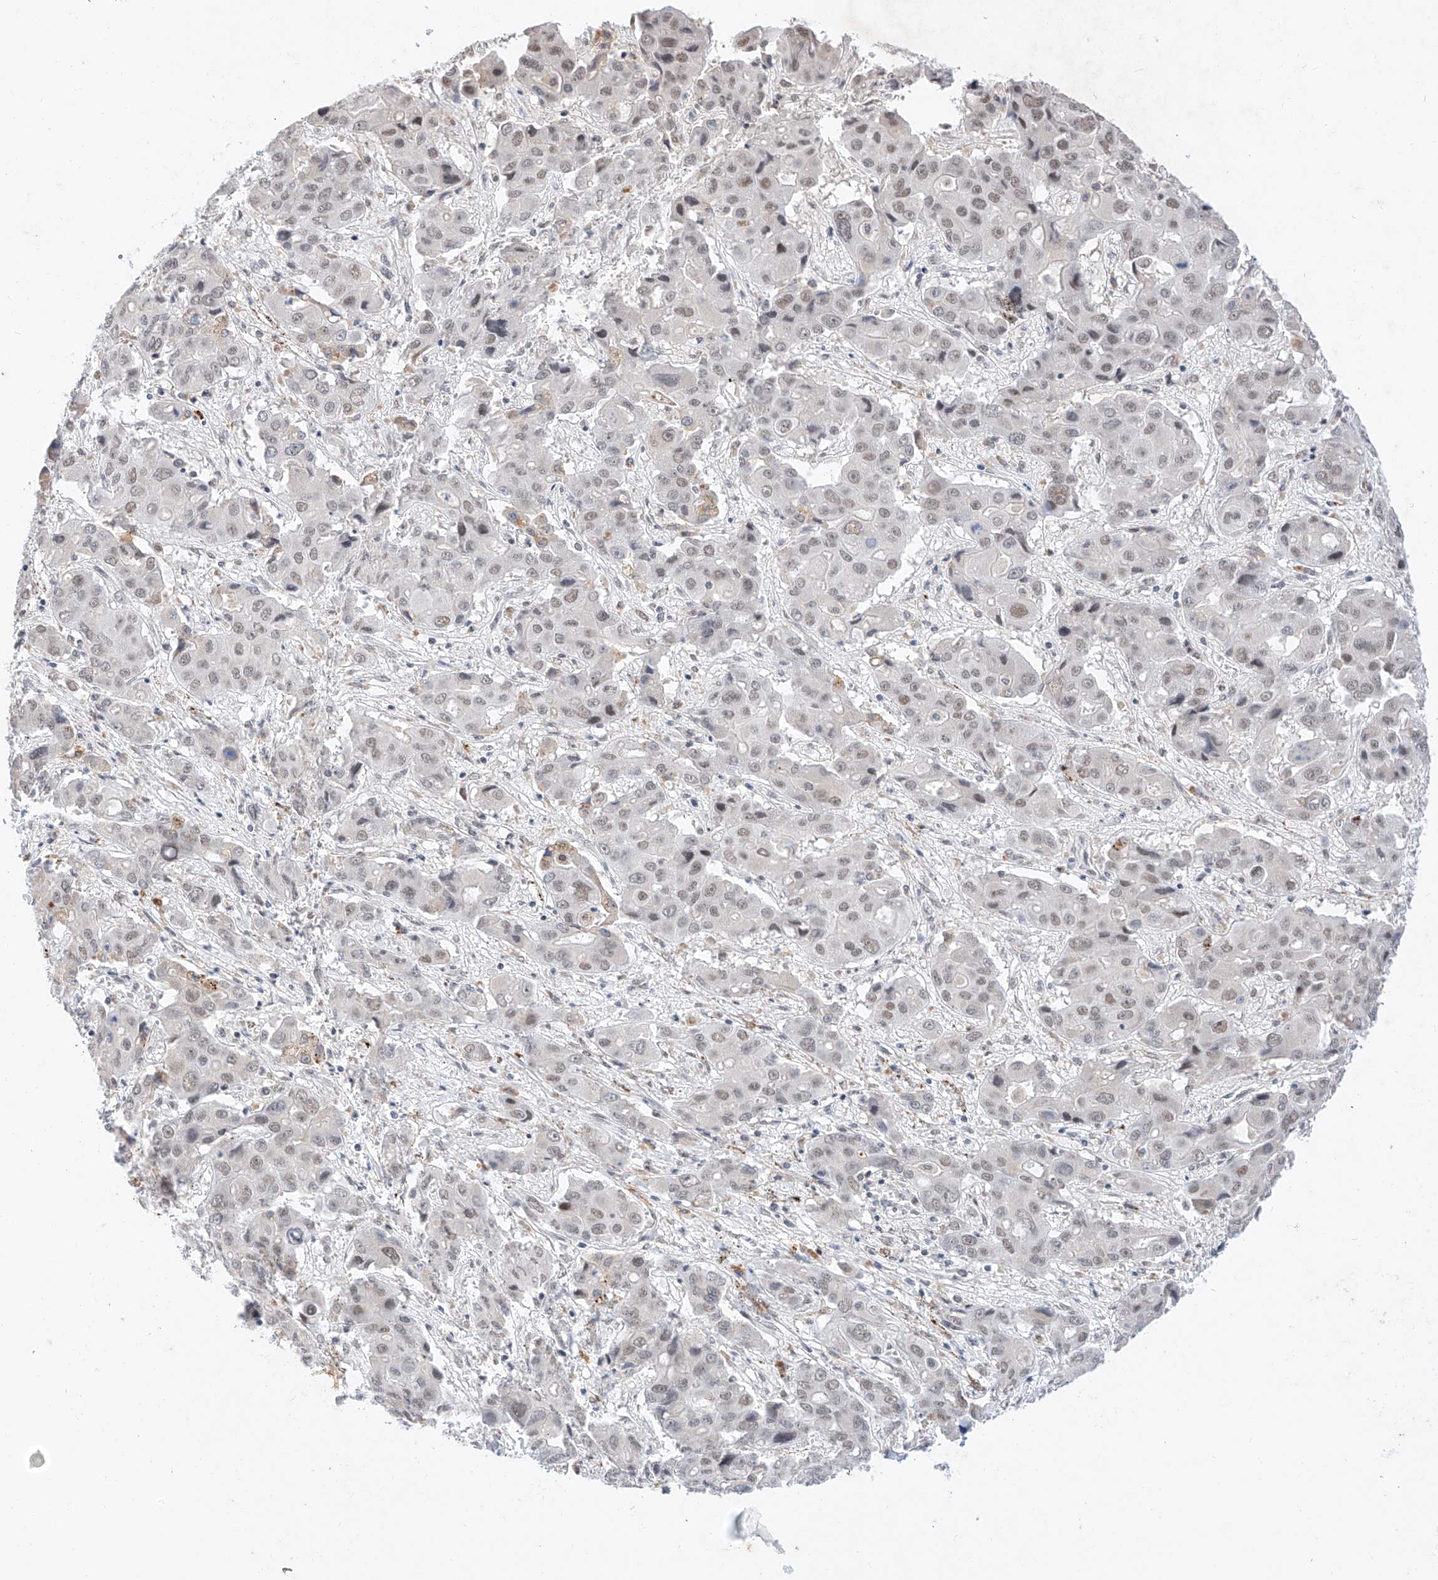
{"staining": {"intensity": "weak", "quantity": "25%-75%", "location": "nuclear"}, "tissue": "liver cancer", "cell_type": "Tumor cells", "image_type": "cancer", "snomed": [{"axis": "morphology", "description": "Cholangiocarcinoma"}, {"axis": "topography", "description": "Liver"}], "caption": "Immunohistochemistry (IHC) of liver cholangiocarcinoma demonstrates low levels of weak nuclear staining in approximately 25%-75% of tumor cells.", "gene": "KCNJ1", "patient": {"sex": "male", "age": 67}}